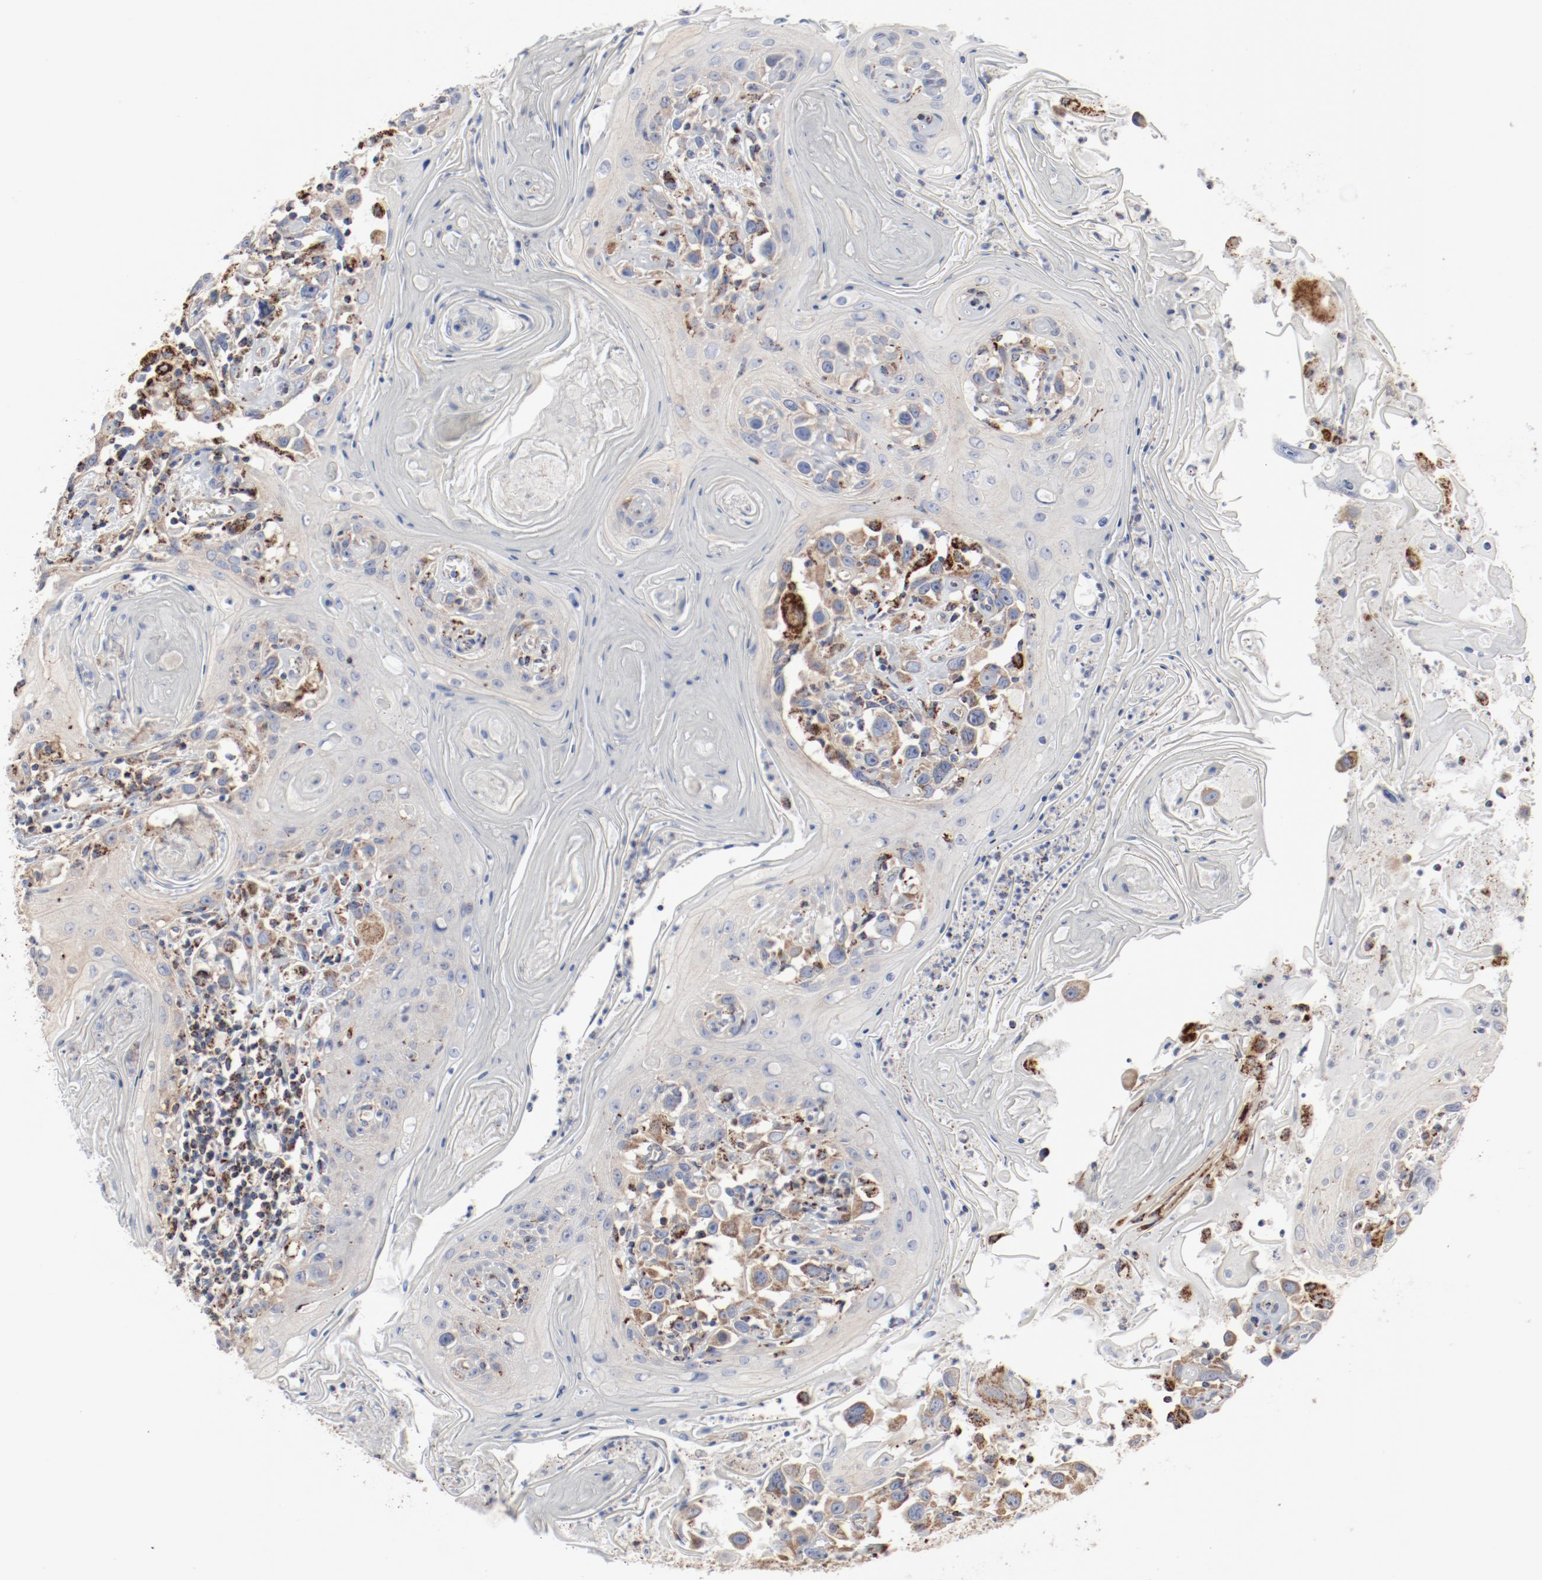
{"staining": {"intensity": "weak", "quantity": ">75%", "location": "cytoplasmic/membranous"}, "tissue": "head and neck cancer", "cell_type": "Tumor cells", "image_type": "cancer", "snomed": [{"axis": "morphology", "description": "Squamous cell carcinoma, NOS"}, {"axis": "topography", "description": "Oral tissue"}, {"axis": "topography", "description": "Head-Neck"}], "caption": "A high-resolution histopathology image shows immunohistochemistry staining of head and neck cancer (squamous cell carcinoma), which exhibits weak cytoplasmic/membranous staining in about >75% of tumor cells.", "gene": "SETD3", "patient": {"sex": "female", "age": 76}}